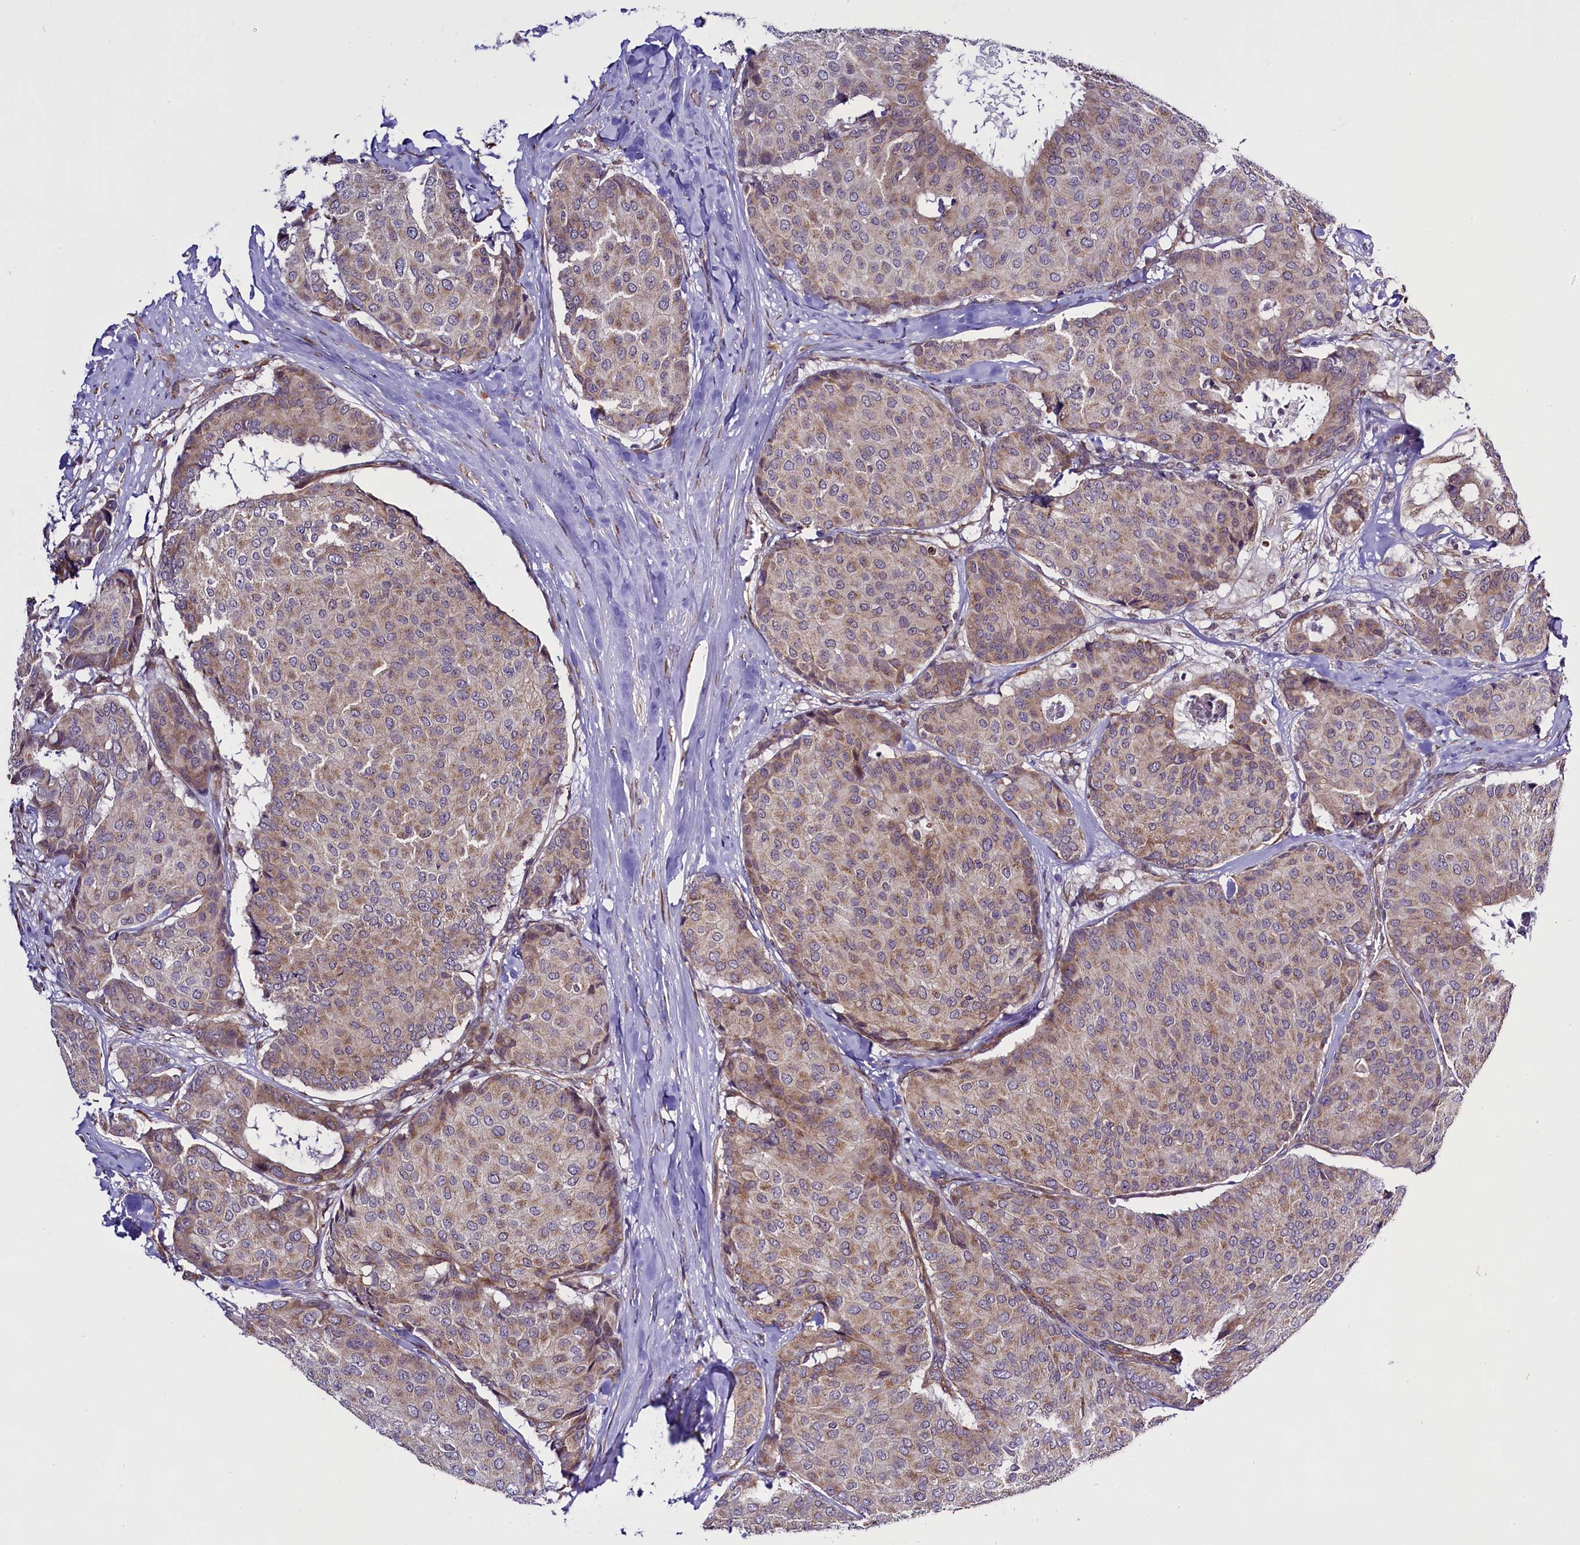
{"staining": {"intensity": "weak", "quantity": ">75%", "location": "cytoplasmic/membranous"}, "tissue": "breast cancer", "cell_type": "Tumor cells", "image_type": "cancer", "snomed": [{"axis": "morphology", "description": "Duct carcinoma"}, {"axis": "topography", "description": "Breast"}], "caption": "Immunohistochemical staining of human intraductal carcinoma (breast) displays low levels of weak cytoplasmic/membranous staining in about >75% of tumor cells.", "gene": "UACA", "patient": {"sex": "female", "age": 75}}